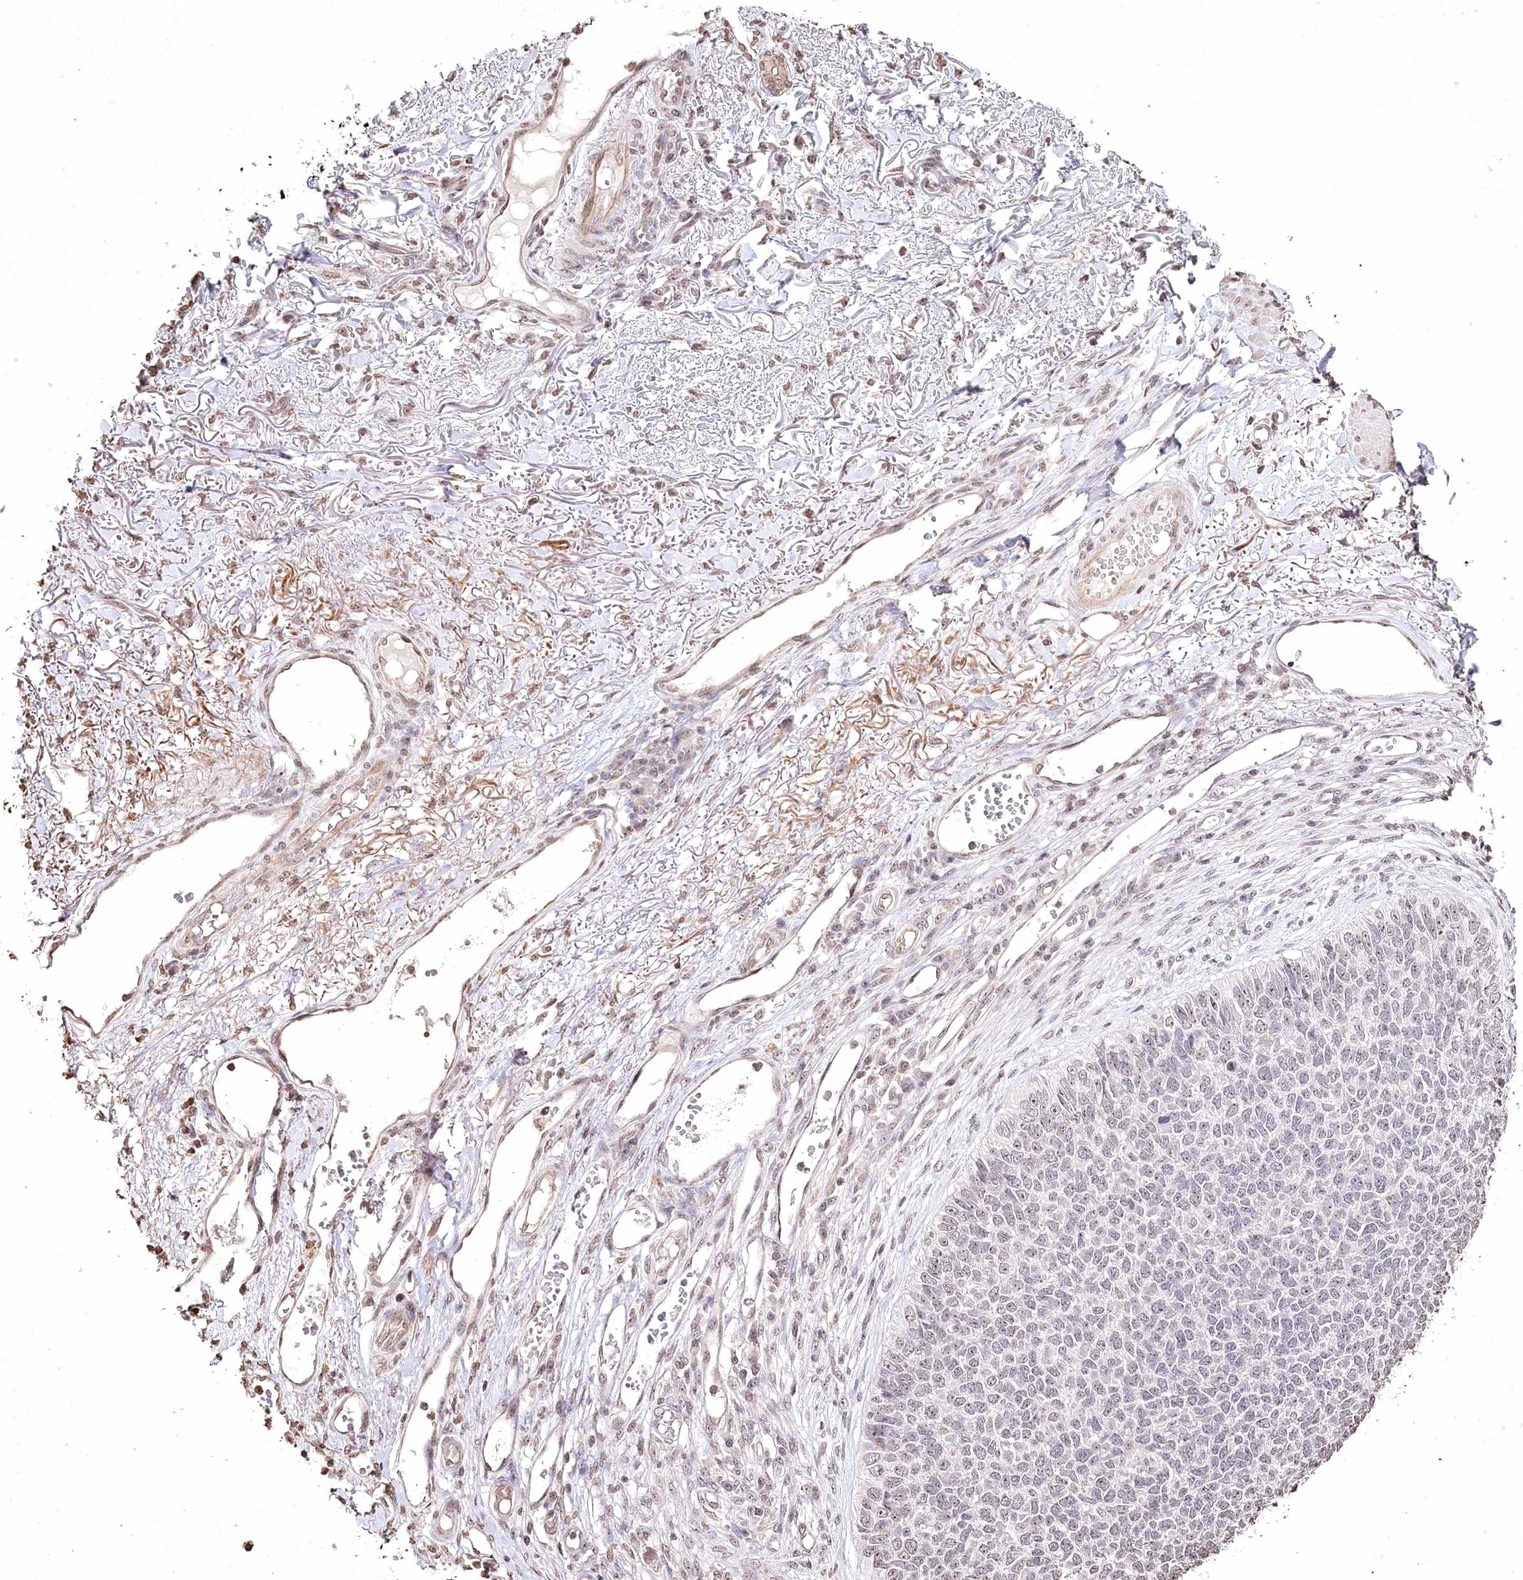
{"staining": {"intensity": "negative", "quantity": "none", "location": "none"}, "tissue": "skin cancer", "cell_type": "Tumor cells", "image_type": "cancer", "snomed": [{"axis": "morphology", "description": "Basal cell carcinoma"}, {"axis": "topography", "description": "Skin"}], "caption": "Immunohistochemical staining of human skin cancer demonstrates no significant expression in tumor cells.", "gene": "DMXL1", "patient": {"sex": "female", "age": 84}}